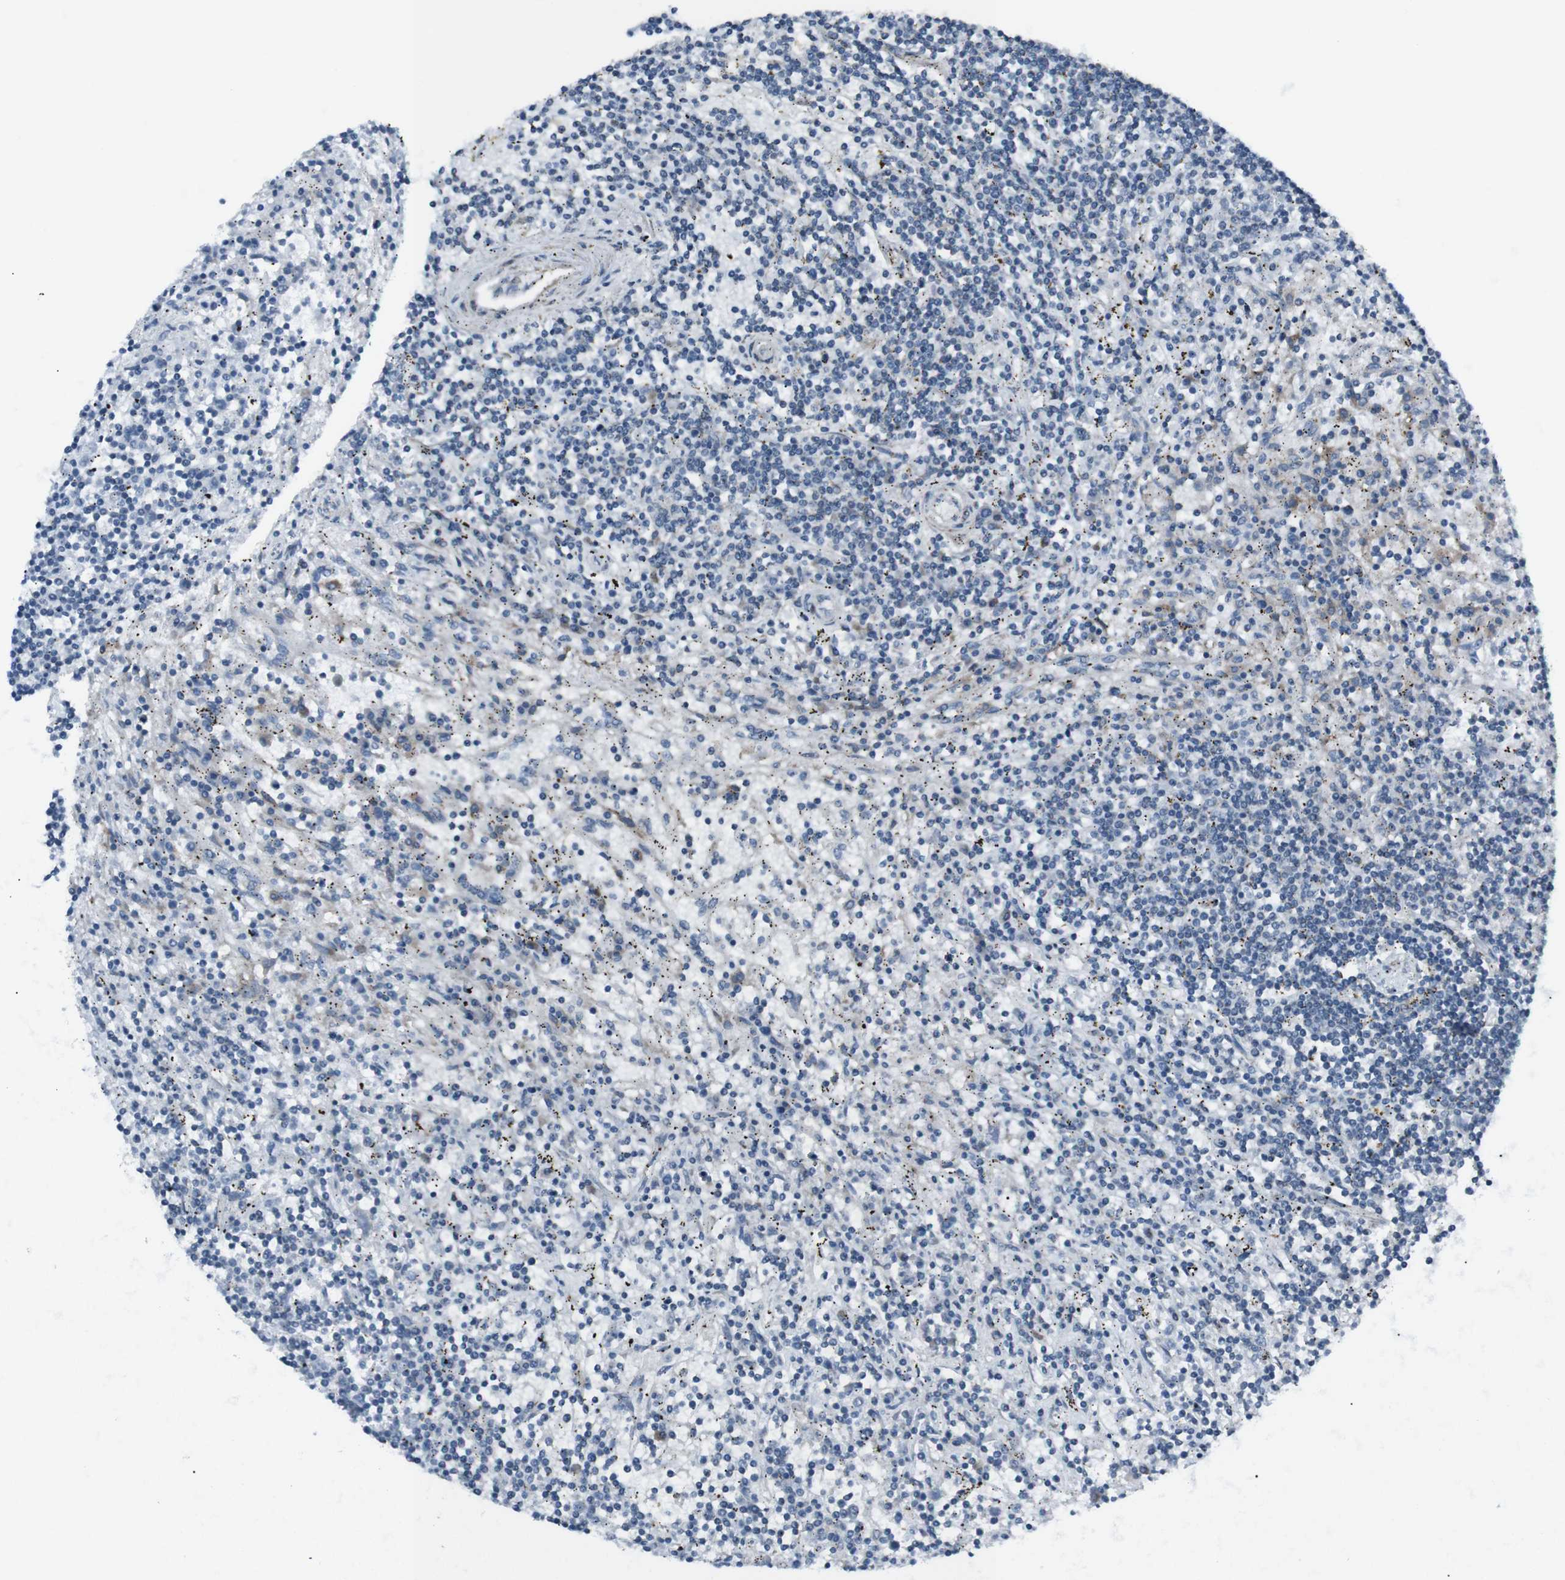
{"staining": {"intensity": "negative", "quantity": "none", "location": "none"}, "tissue": "lymphoma", "cell_type": "Tumor cells", "image_type": "cancer", "snomed": [{"axis": "morphology", "description": "Malignant lymphoma, non-Hodgkin's type, Low grade"}, {"axis": "topography", "description": "Spleen"}], "caption": "Immunohistochemical staining of low-grade malignant lymphoma, non-Hodgkin's type reveals no significant positivity in tumor cells.", "gene": "LNPK", "patient": {"sex": "male", "age": 76}}